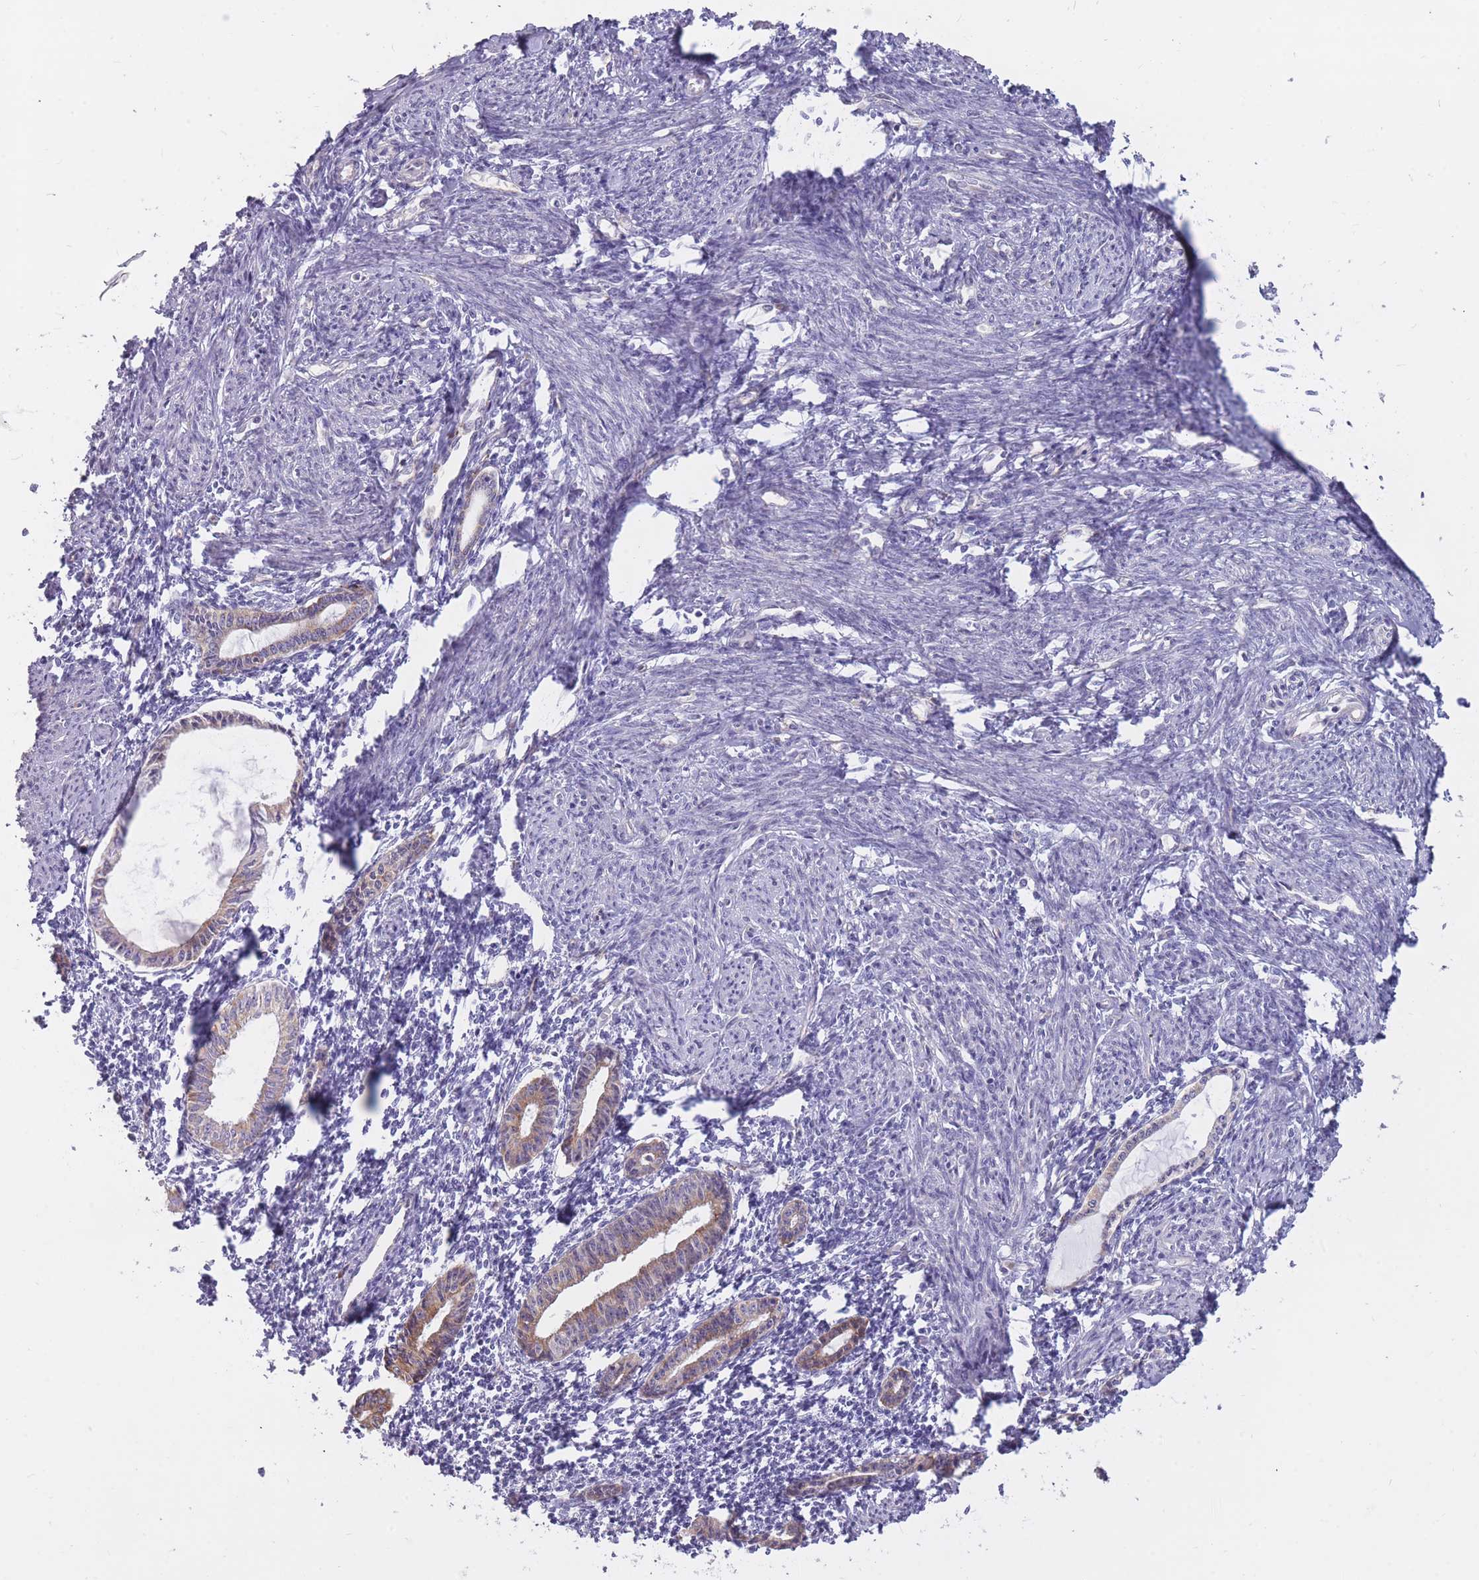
{"staining": {"intensity": "weak", "quantity": "<25%", "location": "cytoplasmic/membranous"}, "tissue": "endometrium", "cell_type": "Cells in endometrial stroma", "image_type": "normal", "snomed": [{"axis": "morphology", "description": "Normal tissue, NOS"}, {"axis": "topography", "description": "Endometrium"}], "caption": "High power microscopy micrograph of an immunohistochemistry image of normal endometrium, revealing no significant positivity in cells in endometrial stroma.", "gene": "TRAPPC5", "patient": {"sex": "female", "age": 63}}